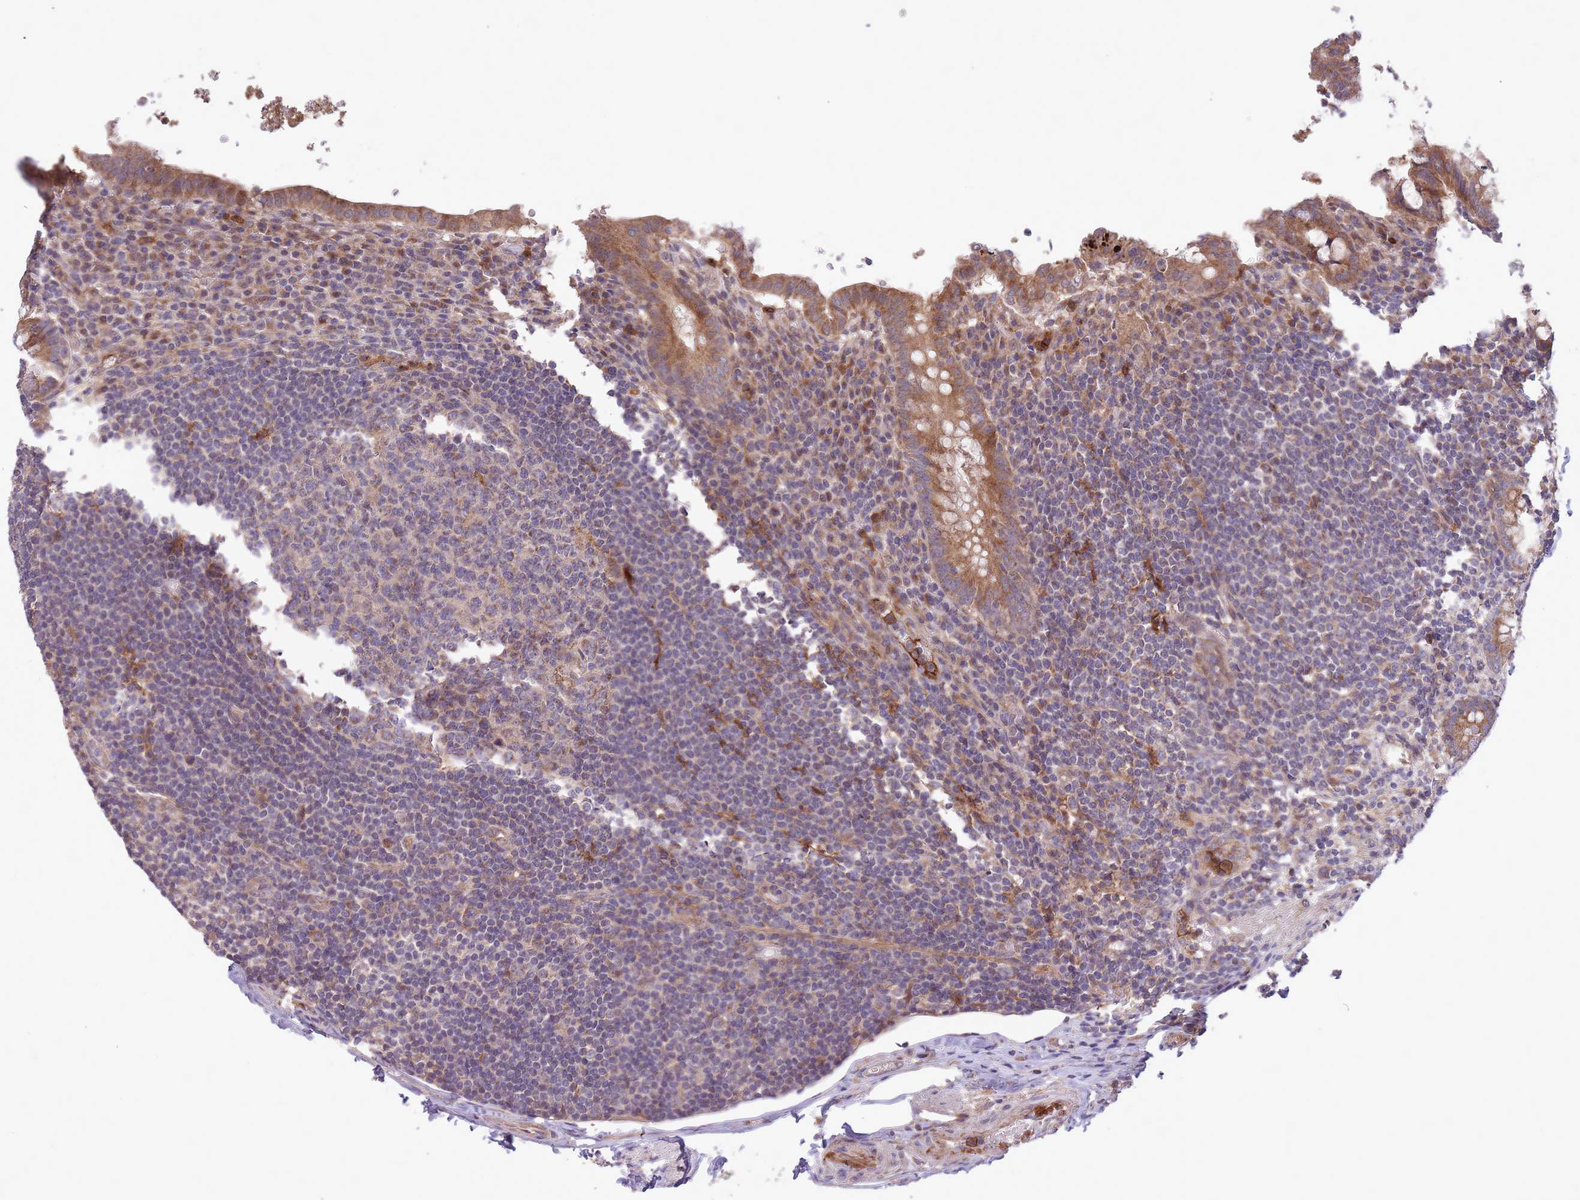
{"staining": {"intensity": "moderate", "quantity": ">75%", "location": "cytoplasmic/membranous"}, "tissue": "appendix", "cell_type": "Glandular cells", "image_type": "normal", "snomed": [{"axis": "morphology", "description": "Normal tissue, NOS"}, {"axis": "topography", "description": "Appendix"}], "caption": "A medium amount of moderate cytoplasmic/membranous positivity is seen in about >75% of glandular cells in benign appendix. Using DAB (brown) and hematoxylin (blue) stains, captured at high magnification using brightfield microscopy.", "gene": "IGF2BP2", "patient": {"sex": "male", "age": 83}}